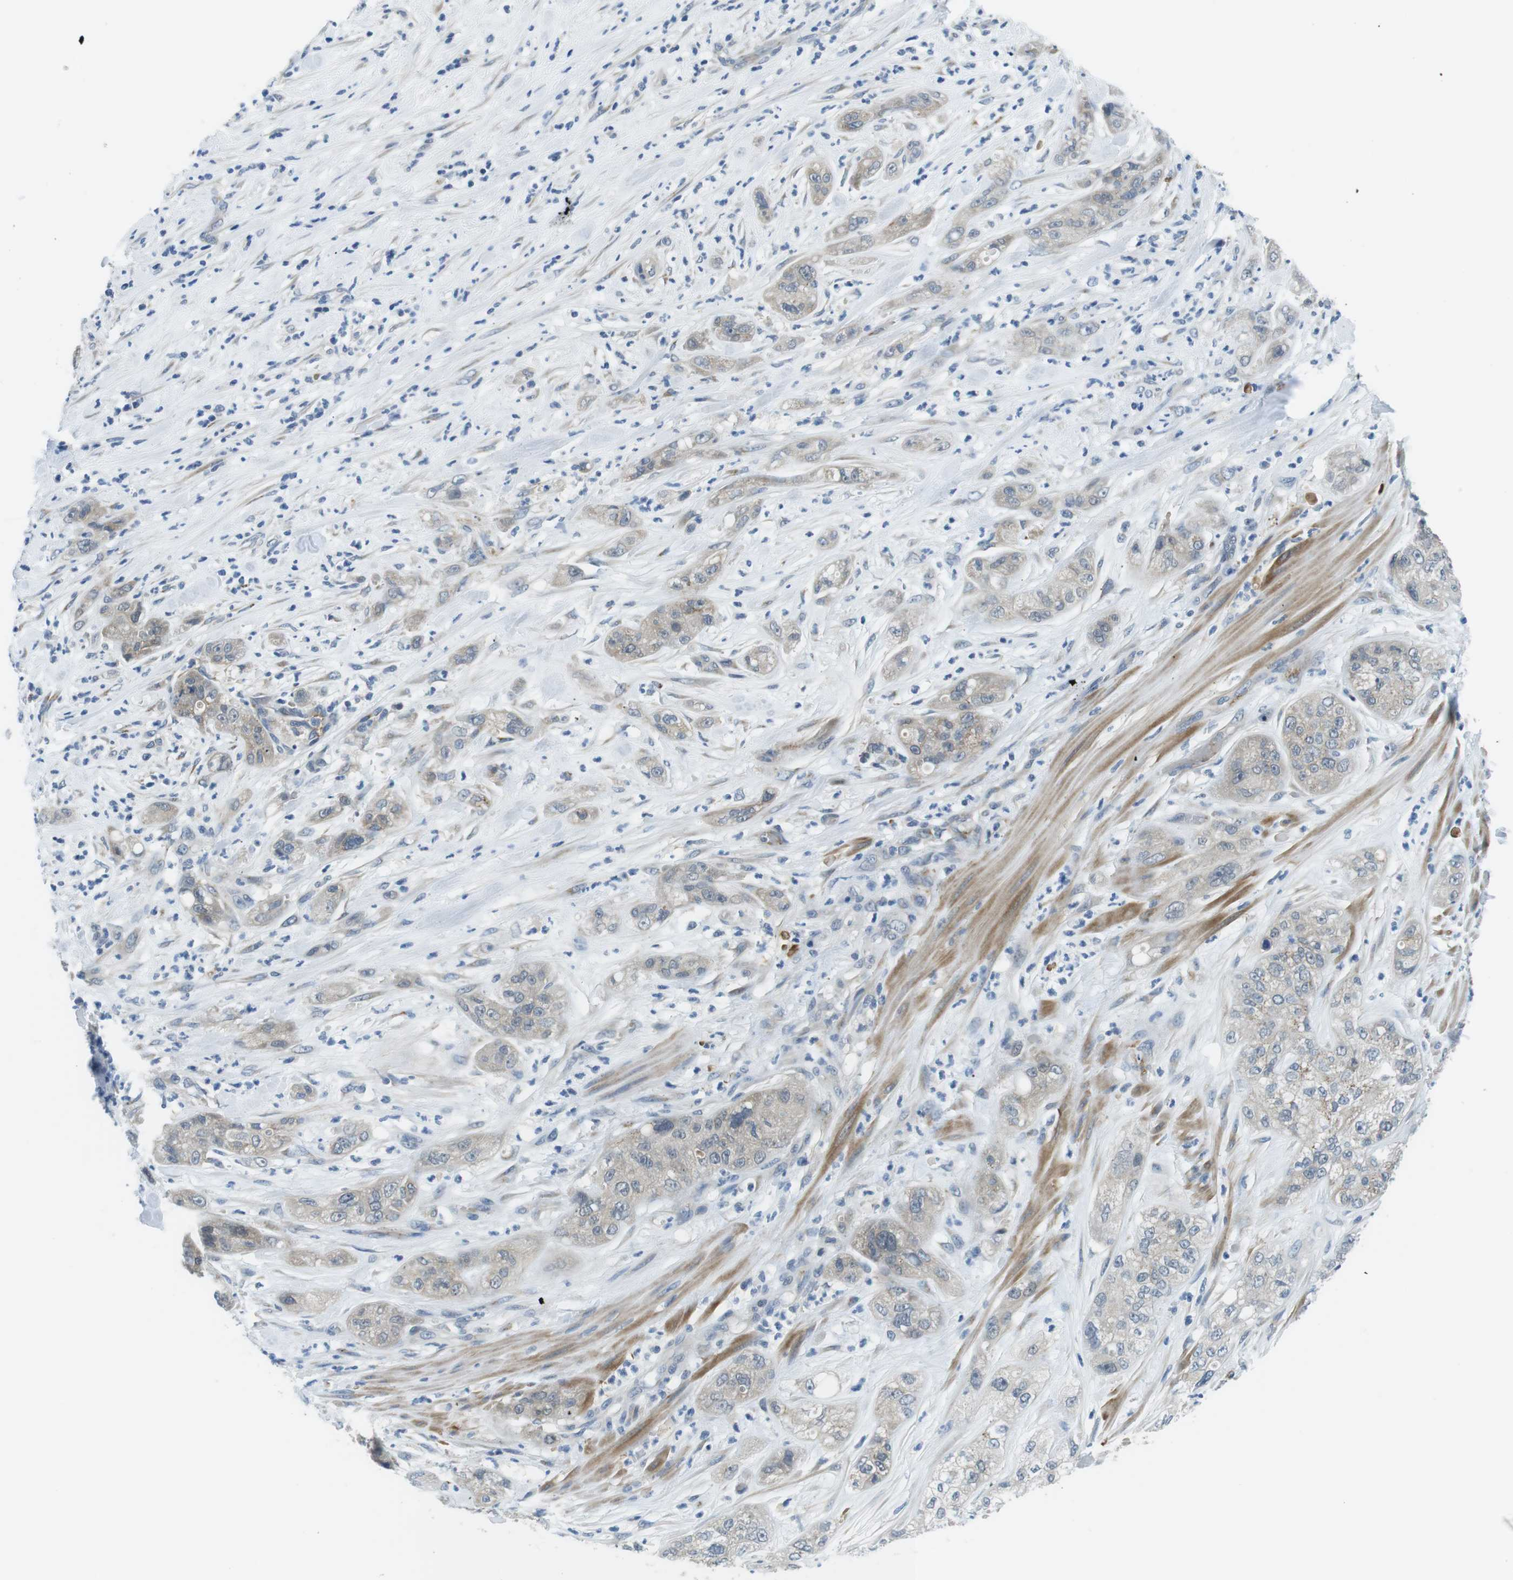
{"staining": {"intensity": "negative", "quantity": "none", "location": "none"}, "tissue": "pancreatic cancer", "cell_type": "Tumor cells", "image_type": "cancer", "snomed": [{"axis": "morphology", "description": "Adenocarcinoma, NOS"}, {"axis": "topography", "description": "Pancreas"}], "caption": "Adenocarcinoma (pancreatic) stained for a protein using immunohistochemistry demonstrates no positivity tumor cells.", "gene": "WSCD1", "patient": {"sex": "female", "age": 78}}